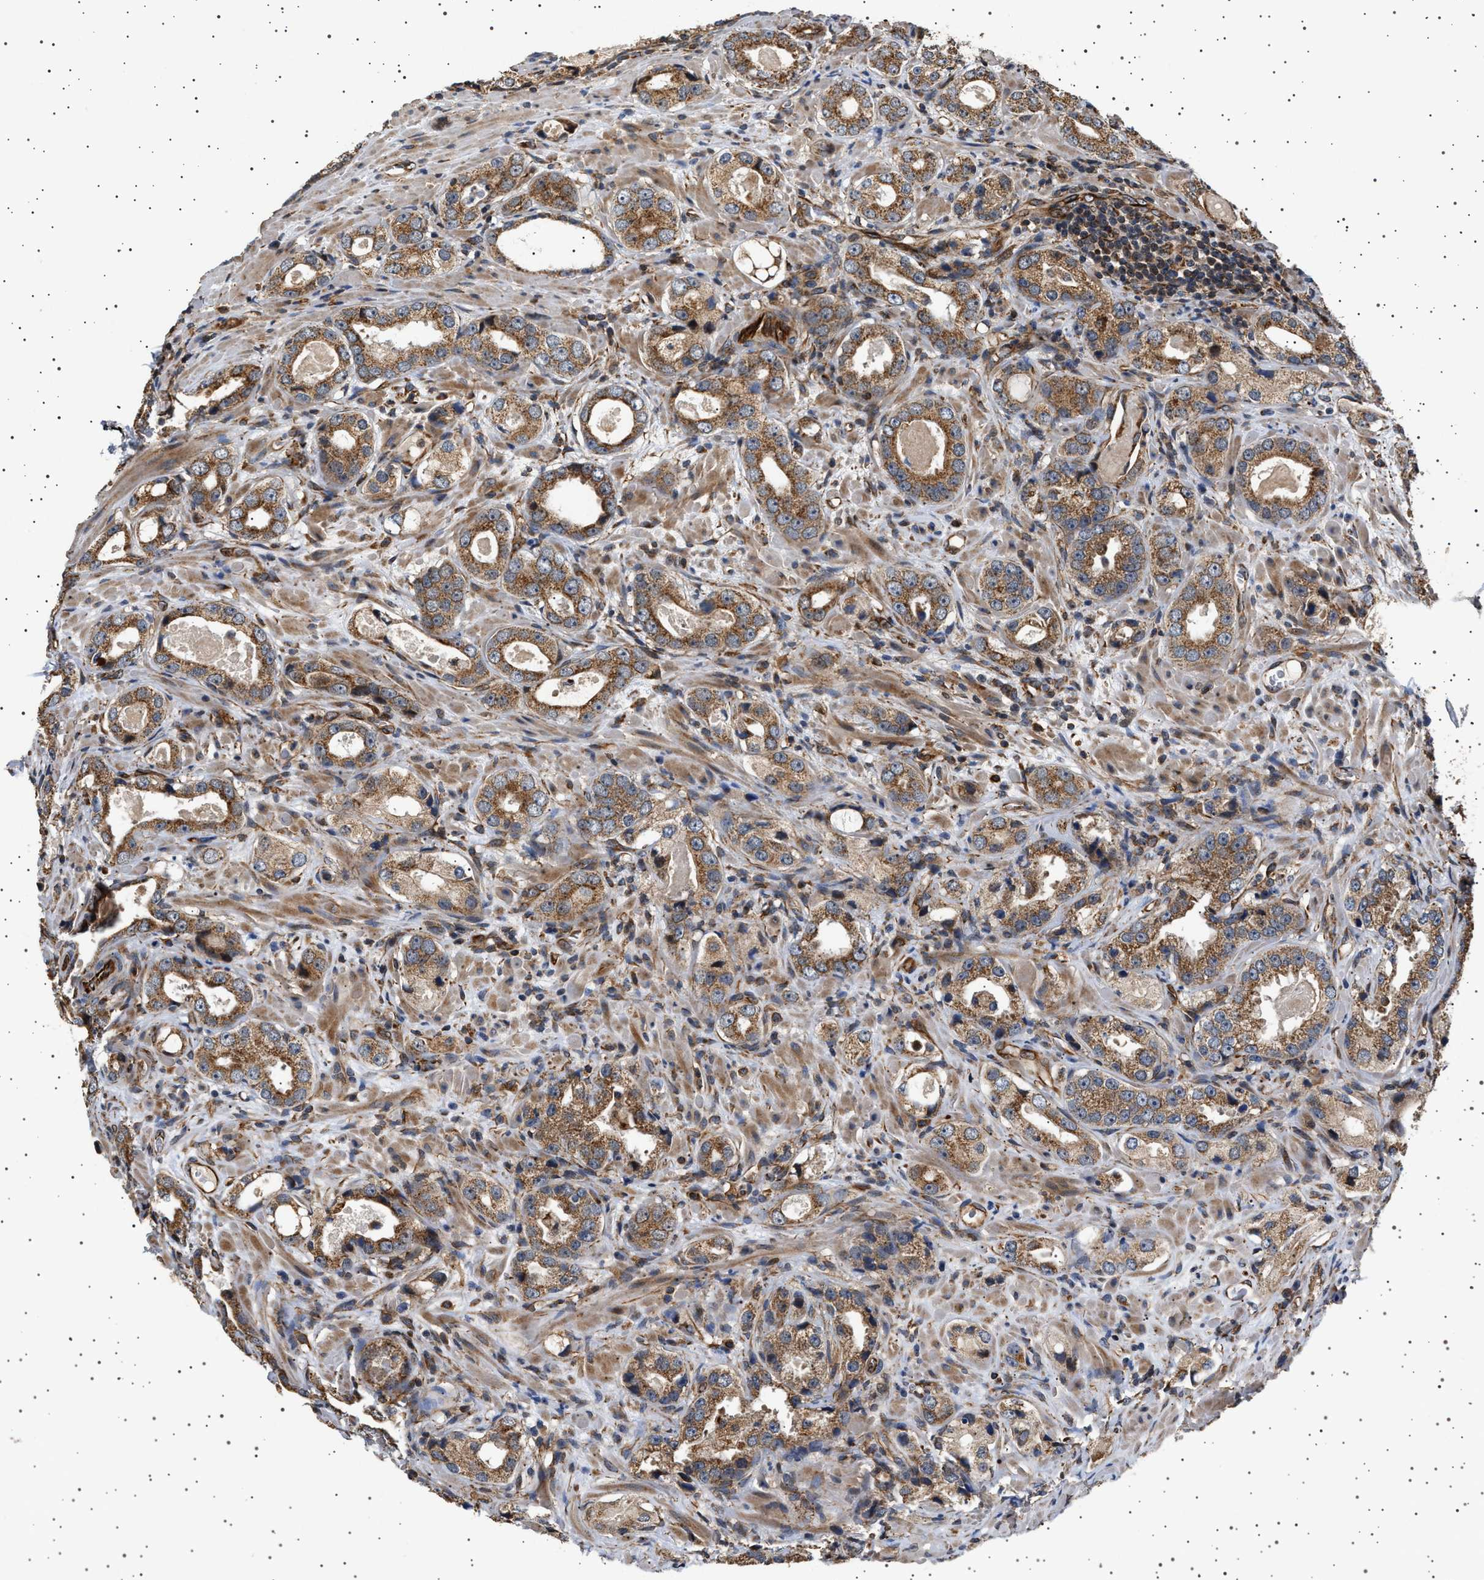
{"staining": {"intensity": "moderate", "quantity": ">75%", "location": "cytoplasmic/membranous"}, "tissue": "prostate cancer", "cell_type": "Tumor cells", "image_type": "cancer", "snomed": [{"axis": "morphology", "description": "Adenocarcinoma, High grade"}, {"axis": "topography", "description": "Prostate"}], "caption": "Prostate adenocarcinoma (high-grade) stained with a protein marker exhibits moderate staining in tumor cells.", "gene": "TRUB2", "patient": {"sex": "male", "age": 63}}